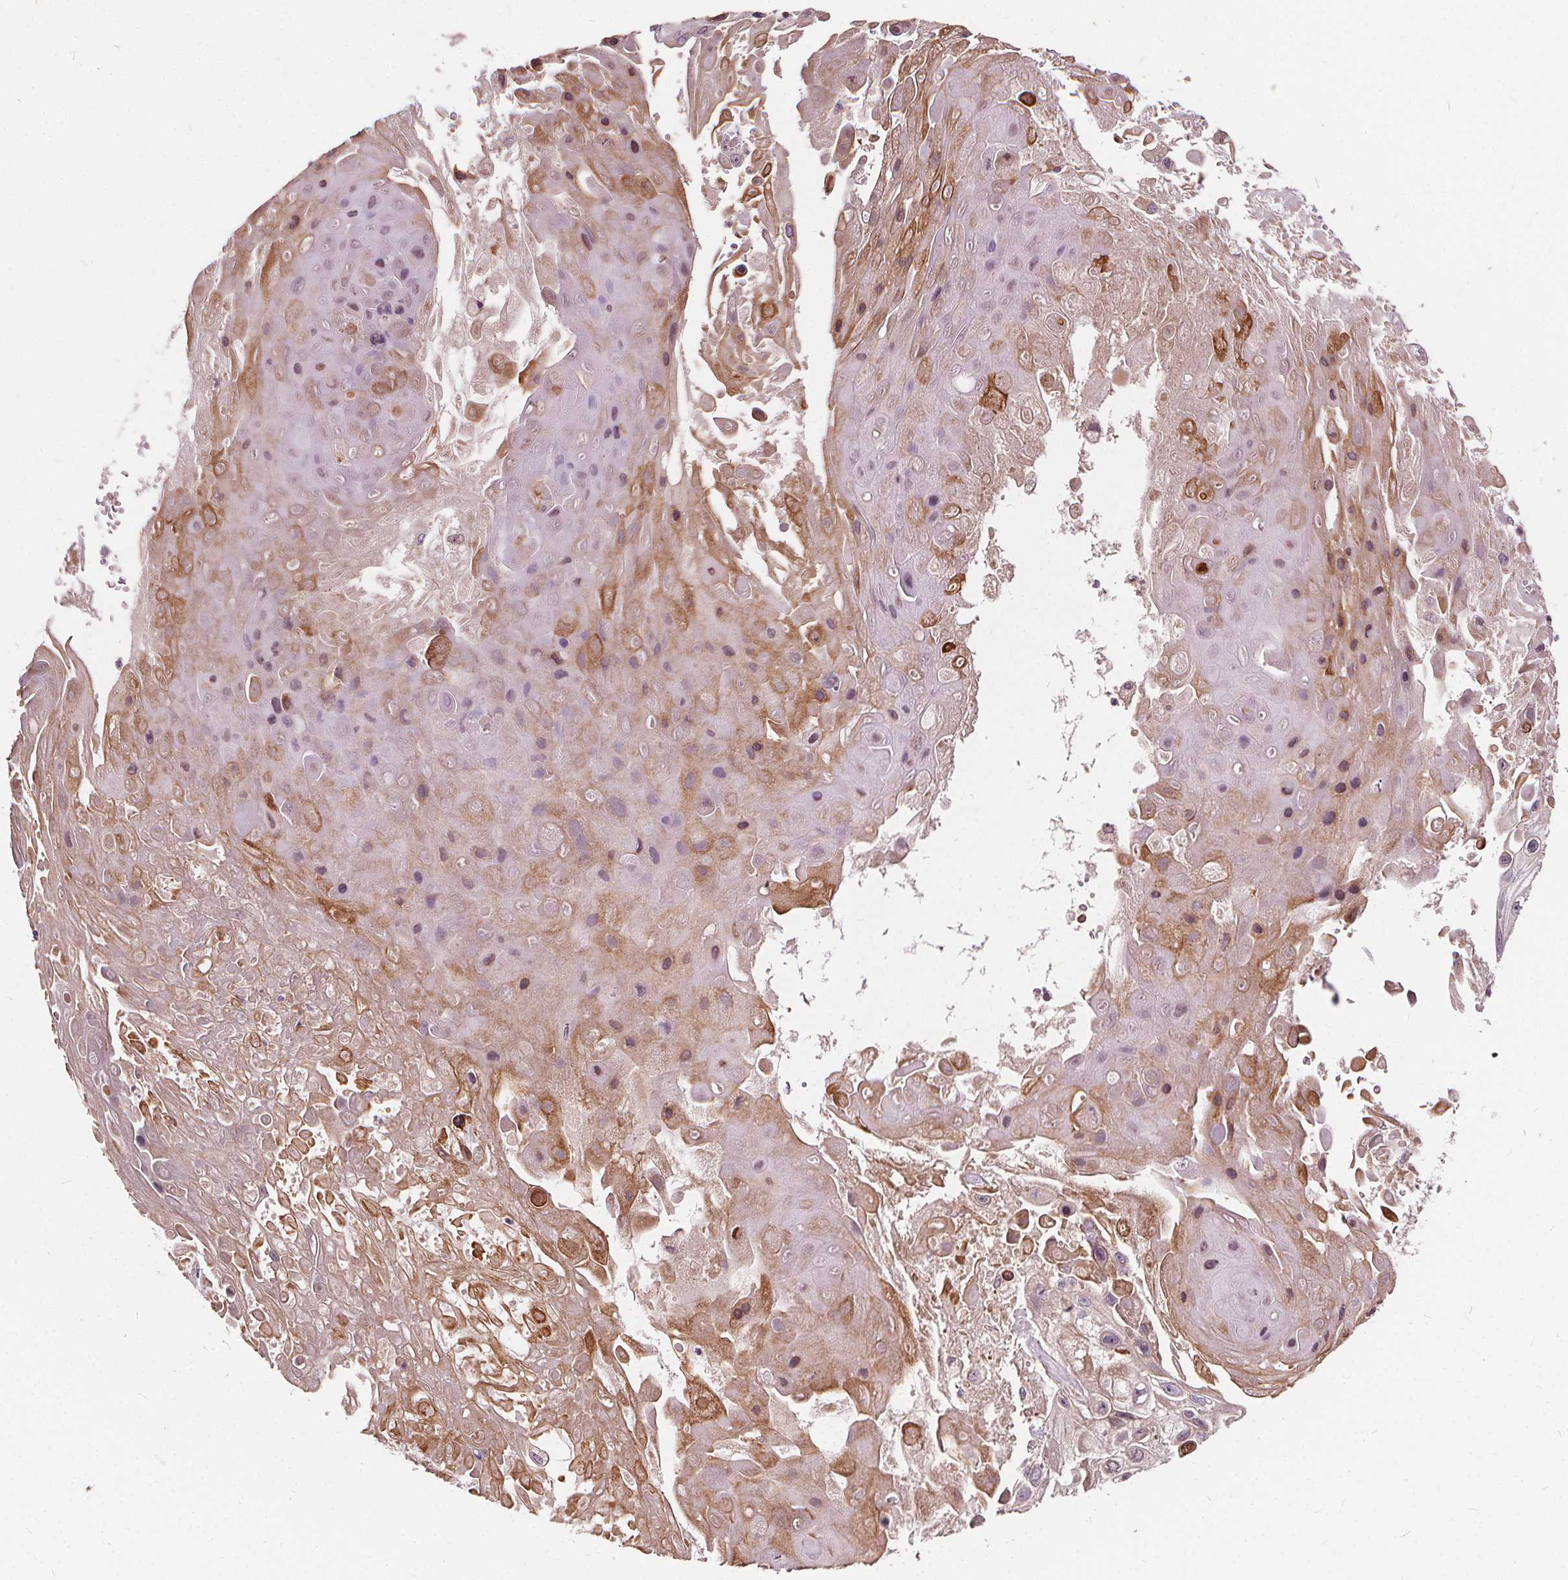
{"staining": {"intensity": "moderate", "quantity": "<25%", "location": "cytoplasmic/membranous"}, "tissue": "skin cancer", "cell_type": "Tumor cells", "image_type": "cancer", "snomed": [{"axis": "morphology", "description": "Squamous cell carcinoma, NOS"}, {"axis": "topography", "description": "Skin"}], "caption": "Immunohistochemistry (IHC) of human skin squamous cell carcinoma exhibits low levels of moderate cytoplasmic/membranous expression in approximately <25% of tumor cells.", "gene": "INPP5E", "patient": {"sex": "male", "age": 82}}